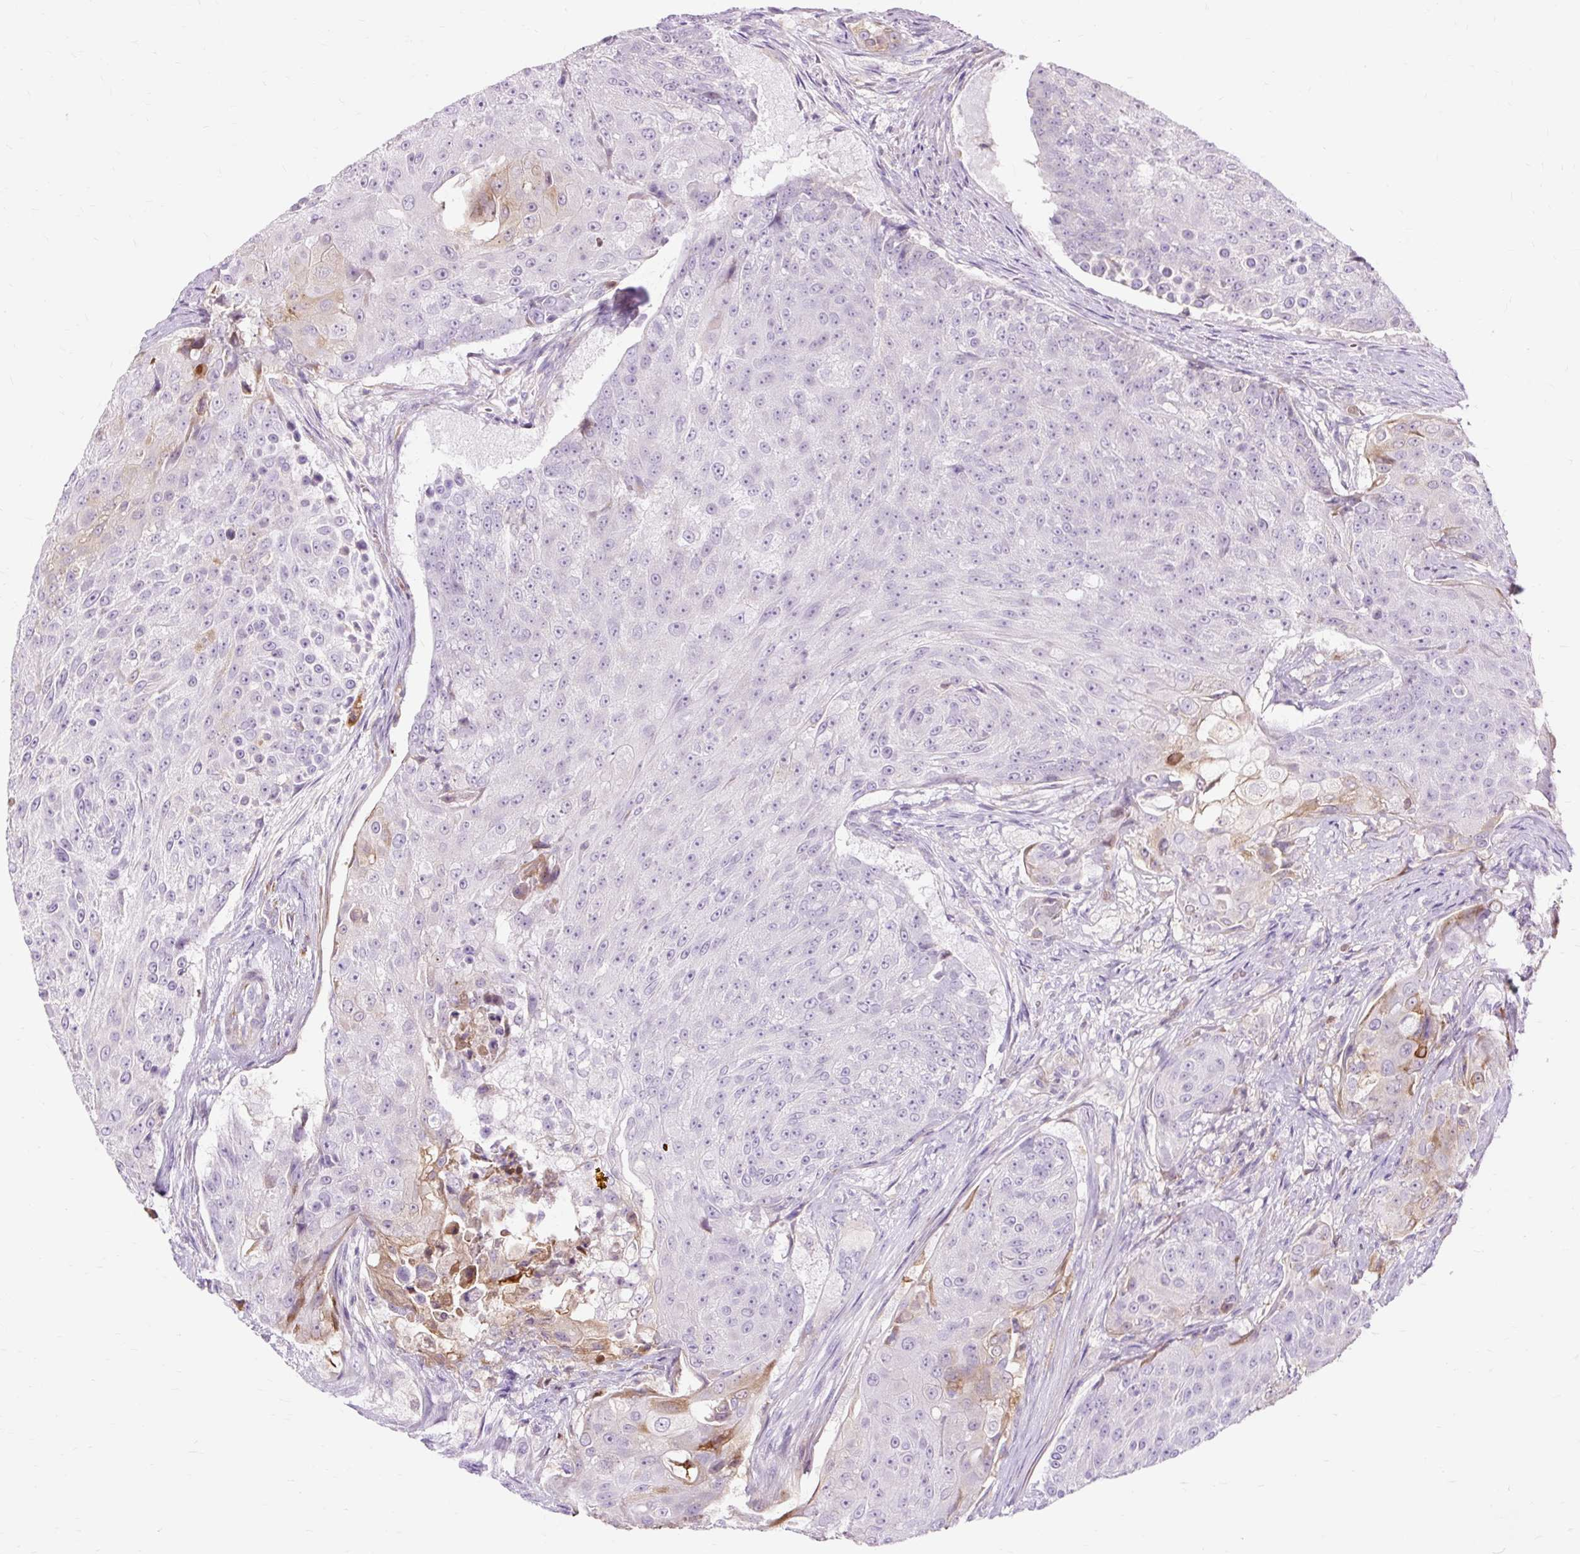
{"staining": {"intensity": "negative", "quantity": "none", "location": "none"}, "tissue": "urothelial cancer", "cell_type": "Tumor cells", "image_type": "cancer", "snomed": [{"axis": "morphology", "description": "Urothelial carcinoma, High grade"}, {"axis": "topography", "description": "Urinary bladder"}], "caption": "This is a image of immunohistochemistry (IHC) staining of urothelial carcinoma (high-grade), which shows no staining in tumor cells.", "gene": "DCTN4", "patient": {"sex": "female", "age": 63}}